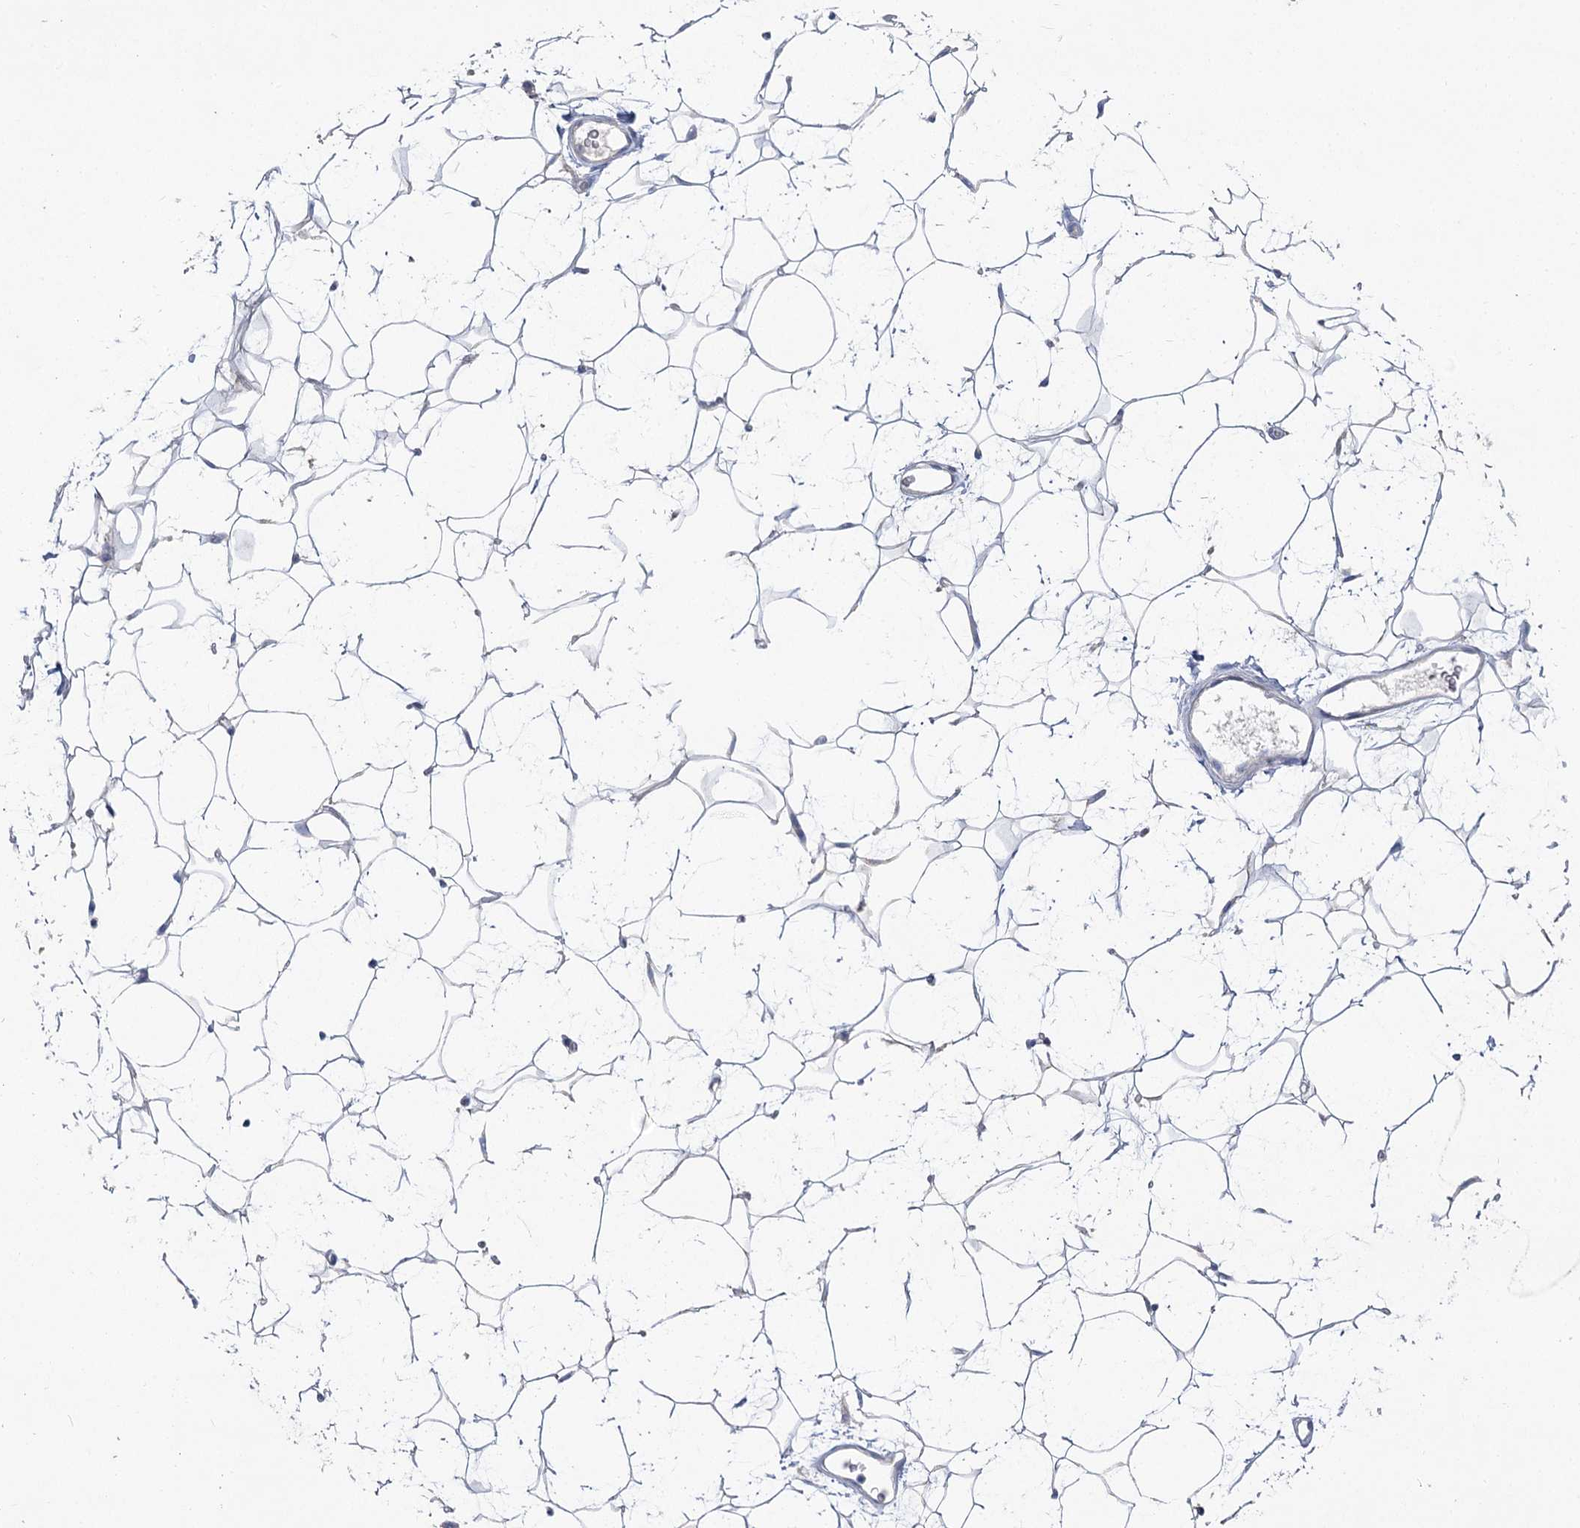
{"staining": {"intensity": "negative", "quantity": "none", "location": "none"}, "tissue": "adipose tissue", "cell_type": "Adipocytes", "image_type": "normal", "snomed": [{"axis": "morphology", "description": "Normal tissue, NOS"}, {"axis": "topography", "description": "Breast"}], "caption": "An immunohistochemistry (IHC) histopathology image of benign adipose tissue is shown. There is no staining in adipocytes of adipose tissue. (DAB immunohistochemistry (IHC), high magnification).", "gene": "TMEM187", "patient": {"sex": "female", "age": 26}}